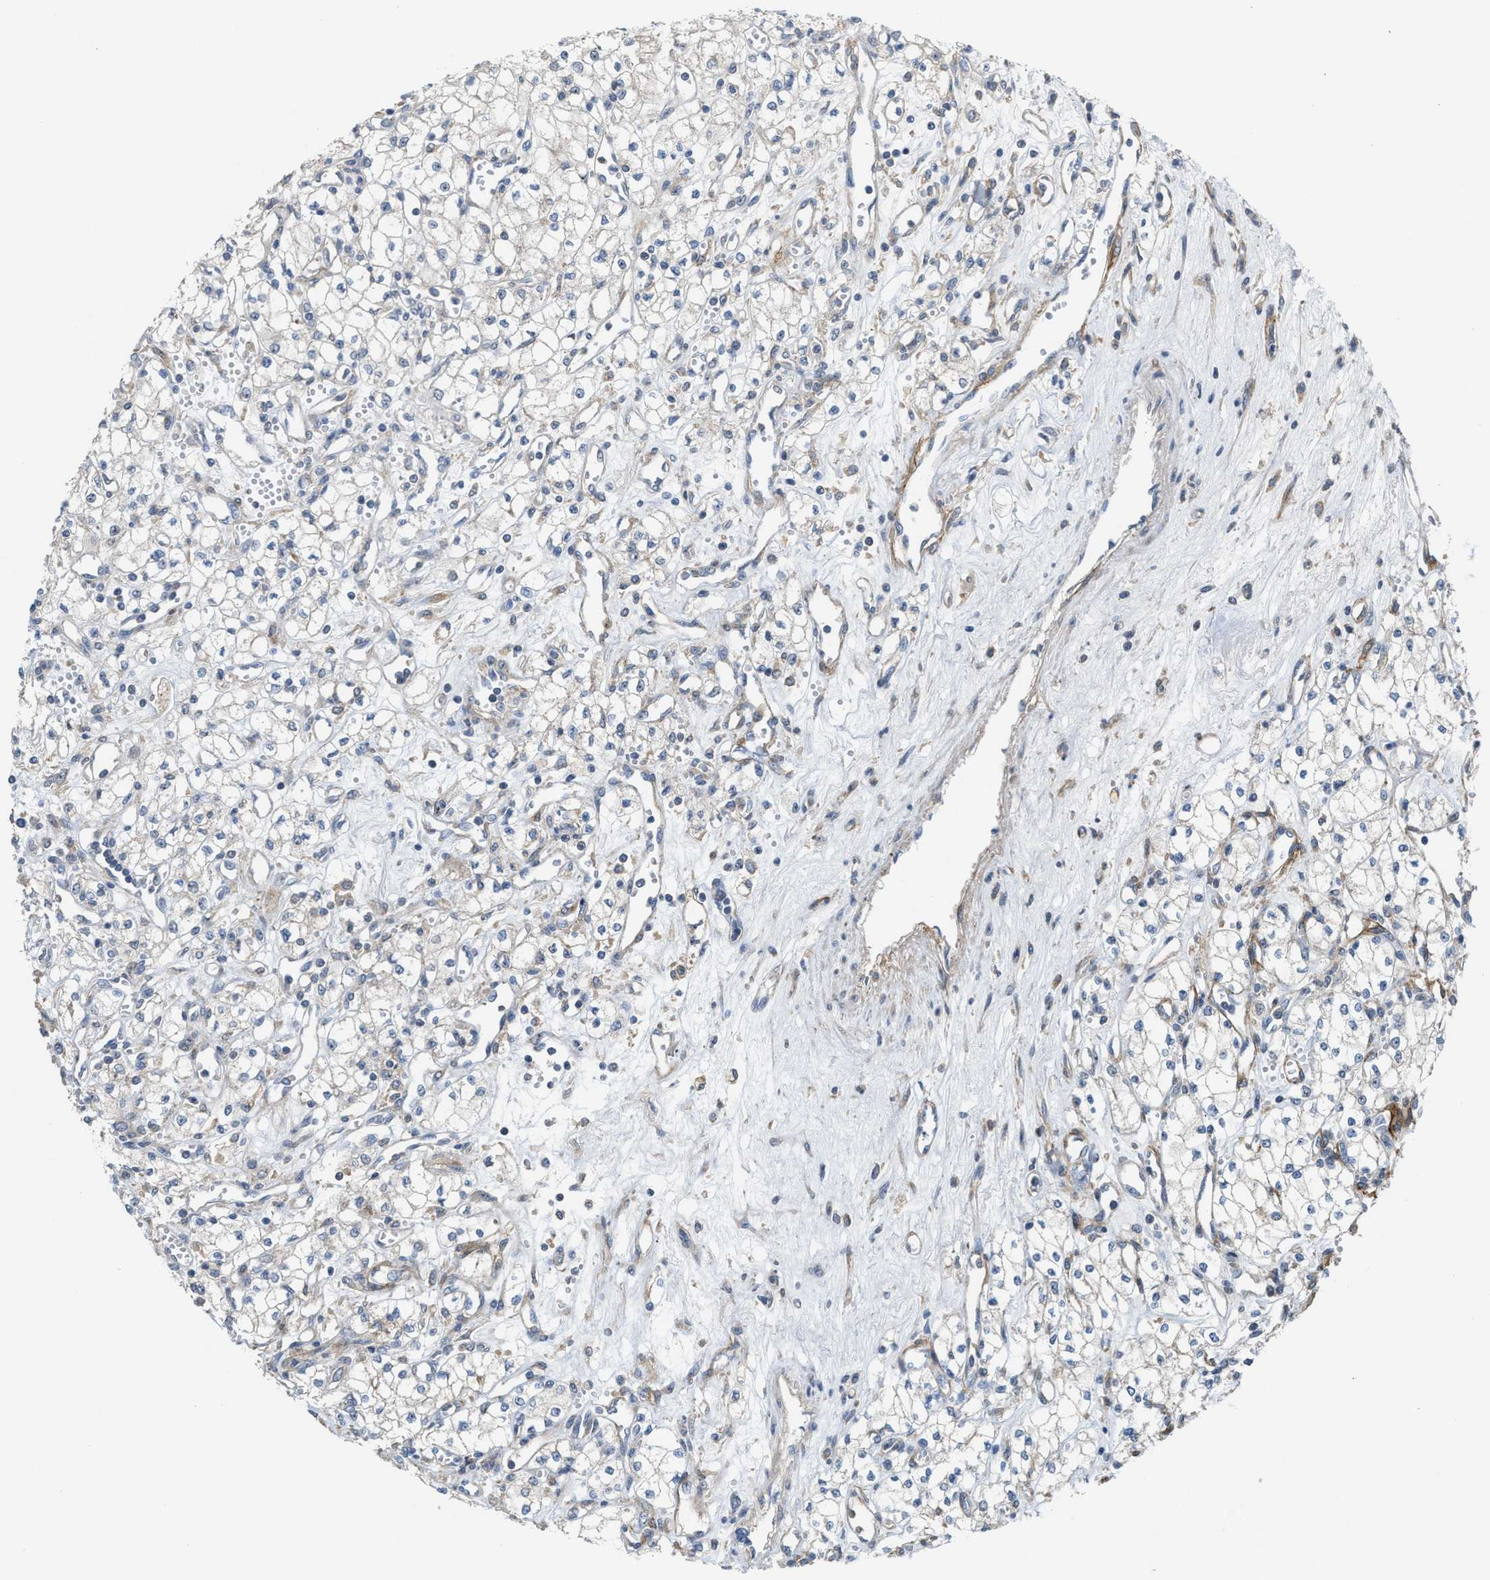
{"staining": {"intensity": "negative", "quantity": "none", "location": "none"}, "tissue": "renal cancer", "cell_type": "Tumor cells", "image_type": "cancer", "snomed": [{"axis": "morphology", "description": "Adenocarcinoma, NOS"}, {"axis": "topography", "description": "Kidney"}], "caption": "Immunohistochemistry histopathology image of neoplastic tissue: human adenocarcinoma (renal) stained with DAB displays no significant protein staining in tumor cells.", "gene": "ZNF783", "patient": {"sex": "male", "age": 59}}